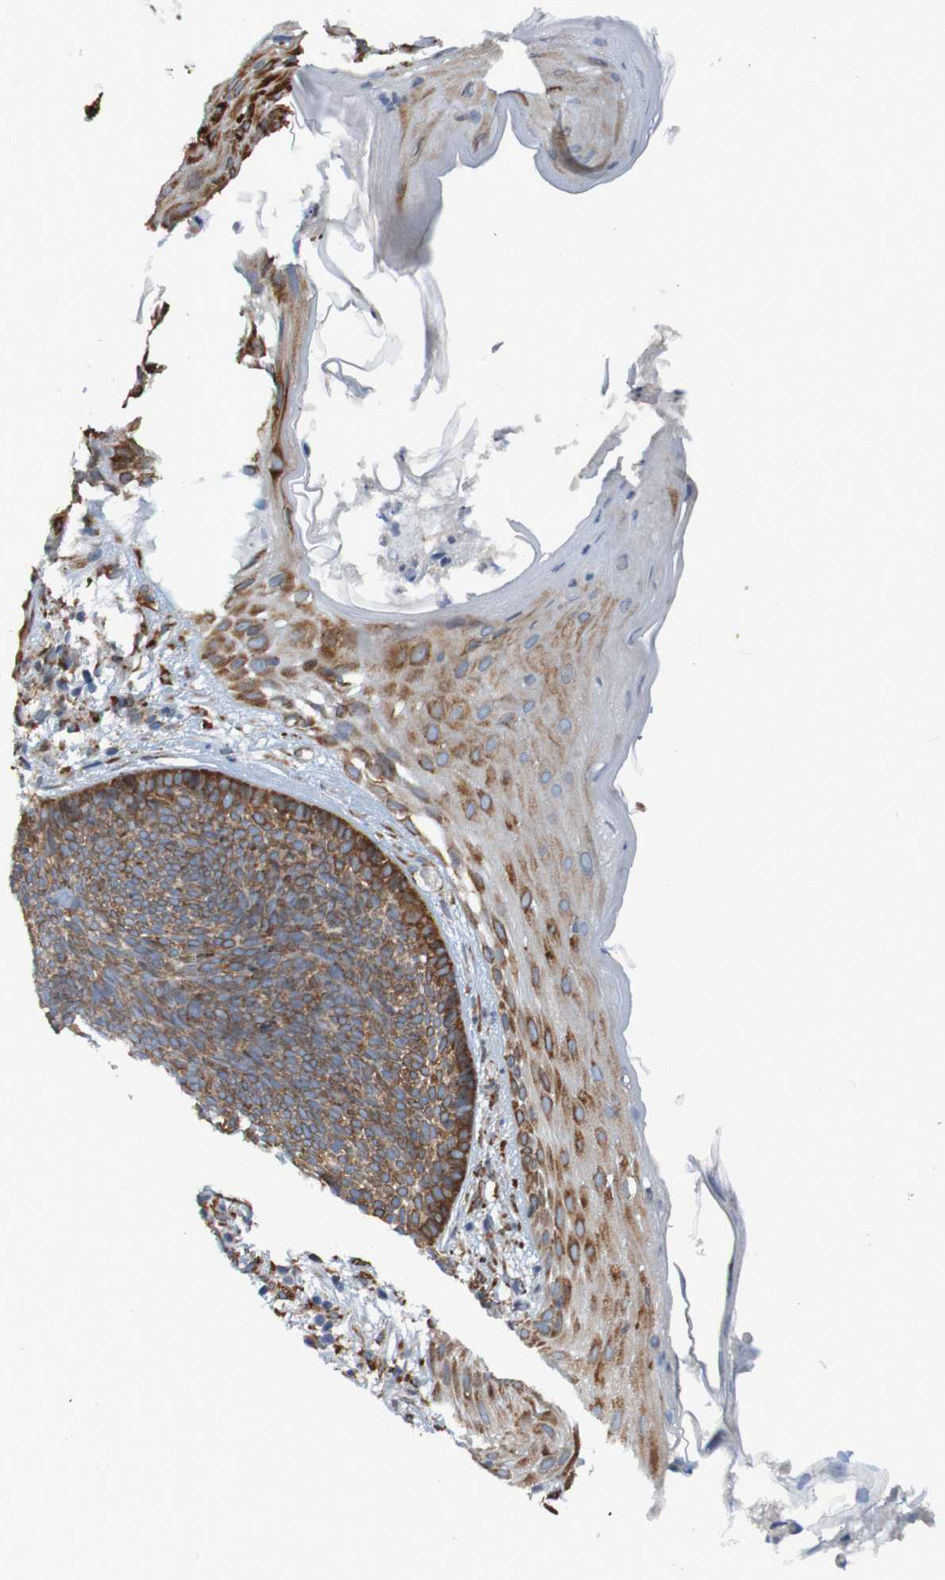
{"staining": {"intensity": "weak", "quantity": "25%-75%", "location": "cytoplasmic/membranous"}, "tissue": "skin cancer", "cell_type": "Tumor cells", "image_type": "cancer", "snomed": [{"axis": "morphology", "description": "Basal cell carcinoma"}, {"axis": "topography", "description": "Skin"}], "caption": "Skin cancer was stained to show a protein in brown. There is low levels of weak cytoplasmic/membranous positivity in about 25%-75% of tumor cells. (Stains: DAB in brown, nuclei in blue, Microscopy: brightfield microscopy at high magnification).", "gene": "SSR1", "patient": {"sex": "female", "age": 70}}